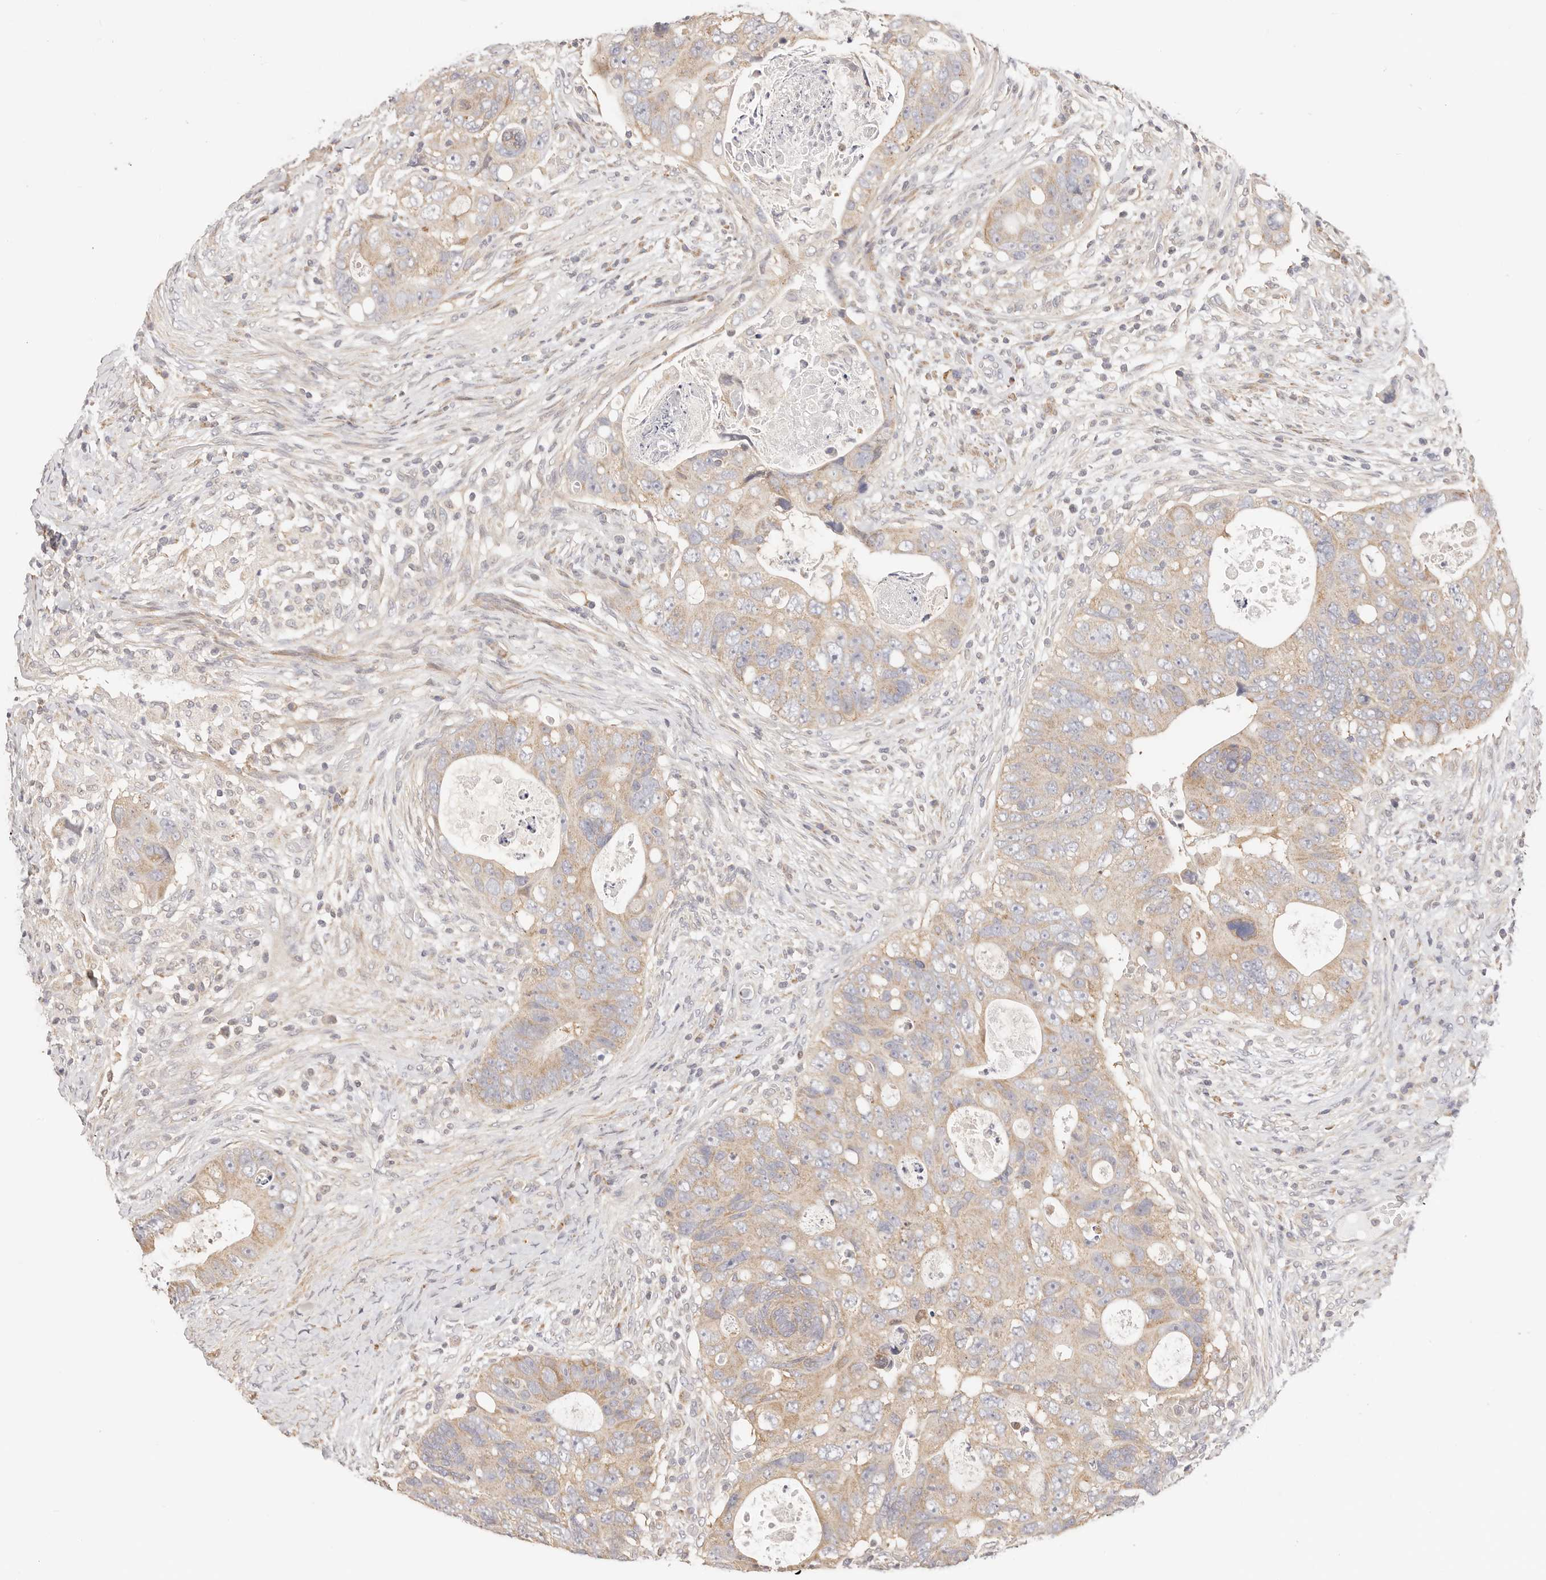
{"staining": {"intensity": "moderate", "quantity": ">75%", "location": "cytoplasmic/membranous"}, "tissue": "colorectal cancer", "cell_type": "Tumor cells", "image_type": "cancer", "snomed": [{"axis": "morphology", "description": "Adenocarcinoma, NOS"}, {"axis": "topography", "description": "Rectum"}], "caption": "This is an image of immunohistochemistry (IHC) staining of adenocarcinoma (colorectal), which shows moderate positivity in the cytoplasmic/membranous of tumor cells.", "gene": "KCMF1", "patient": {"sex": "male", "age": 59}}